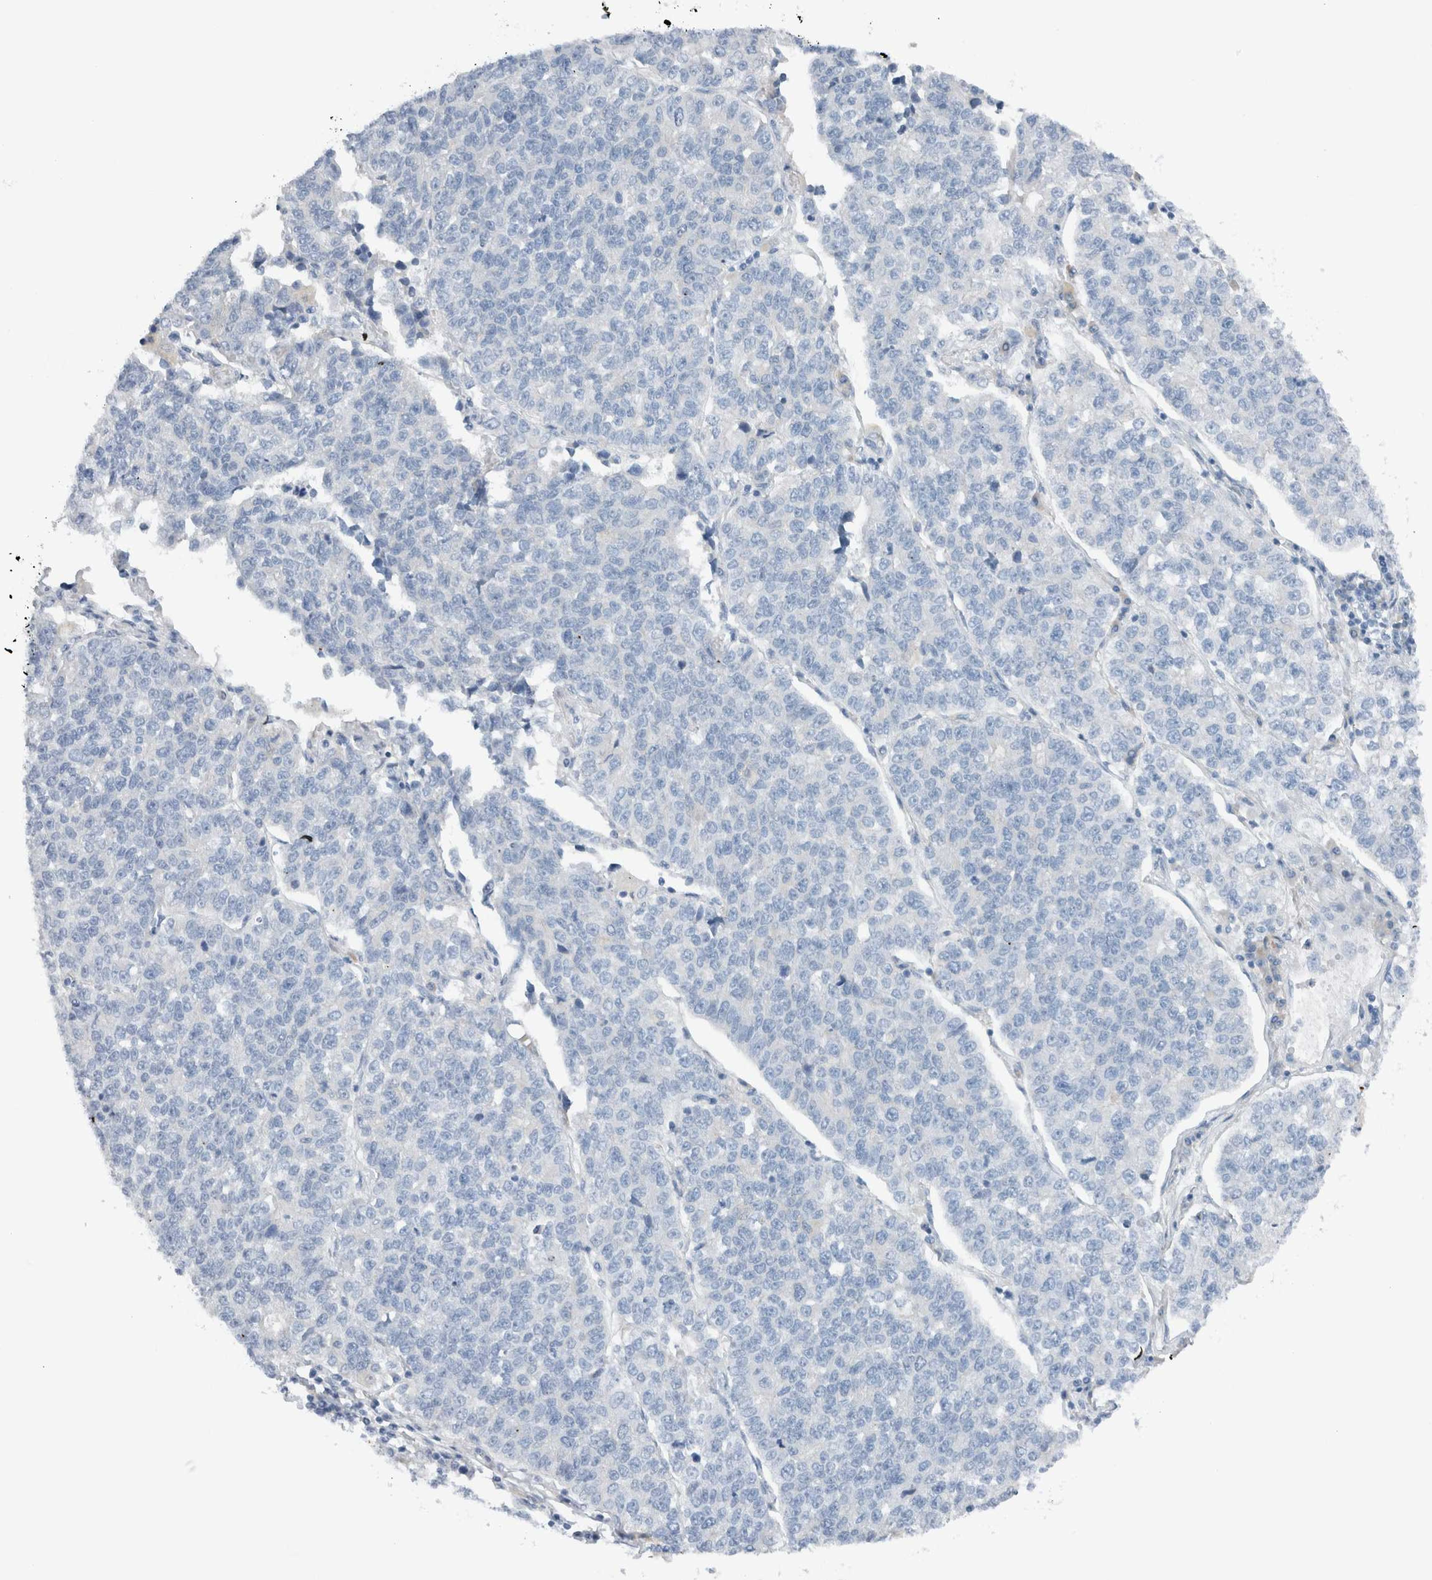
{"staining": {"intensity": "negative", "quantity": "none", "location": "none"}, "tissue": "lung cancer", "cell_type": "Tumor cells", "image_type": "cancer", "snomed": [{"axis": "morphology", "description": "Adenocarcinoma, NOS"}, {"axis": "topography", "description": "Lung"}], "caption": "The immunohistochemistry (IHC) micrograph has no significant positivity in tumor cells of adenocarcinoma (lung) tissue.", "gene": "DUOX1", "patient": {"sex": "male", "age": 49}}